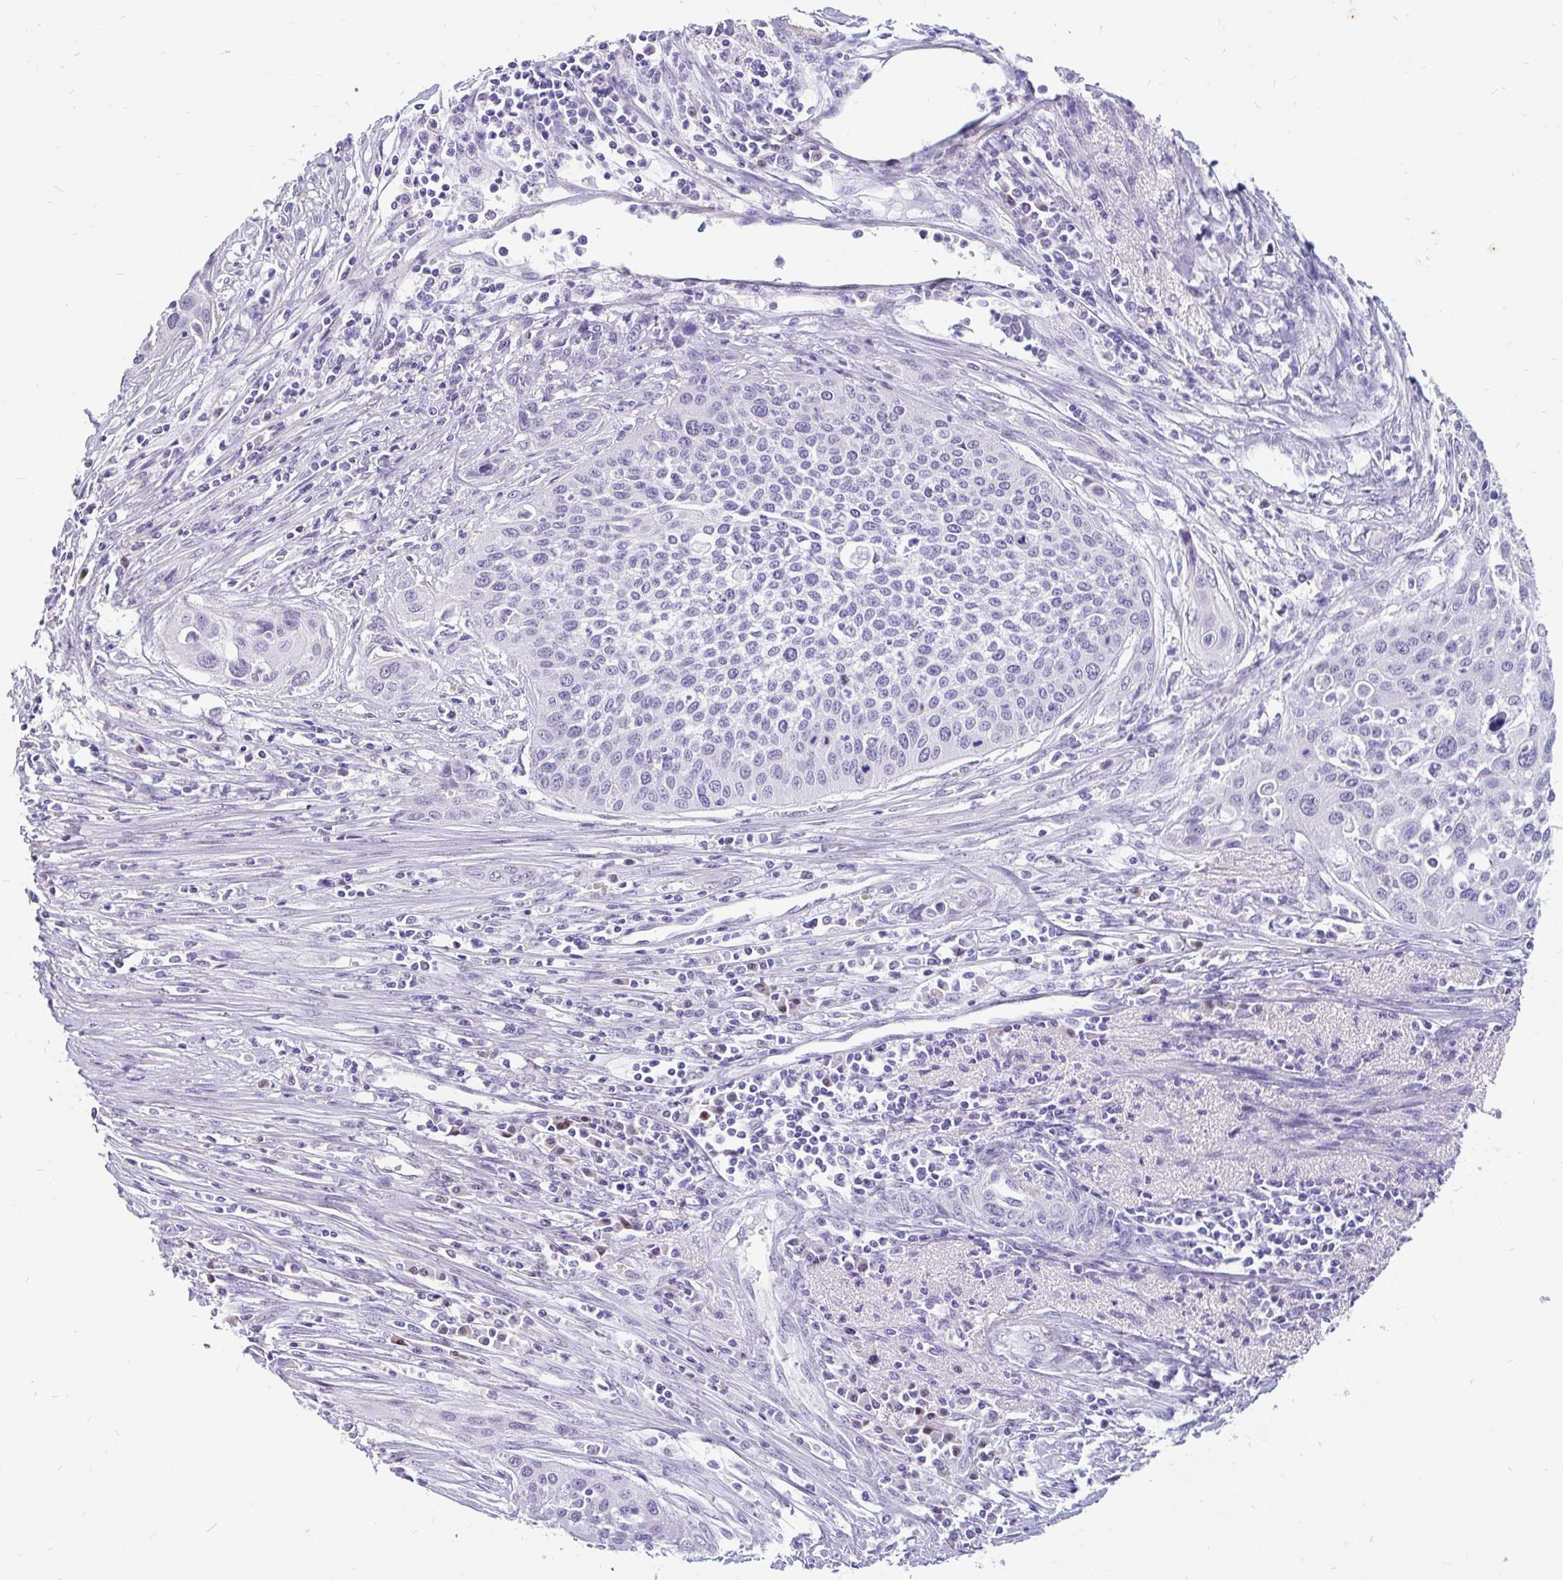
{"staining": {"intensity": "negative", "quantity": "none", "location": "none"}, "tissue": "cervical cancer", "cell_type": "Tumor cells", "image_type": "cancer", "snomed": [{"axis": "morphology", "description": "Squamous cell carcinoma, NOS"}, {"axis": "topography", "description": "Cervix"}], "caption": "An immunohistochemistry image of squamous cell carcinoma (cervical) is shown. There is no staining in tumor cells of squamous cell carcinoma (cervical).", "gene": "EML5", "patient": {"sex": "female", "age": 34}}